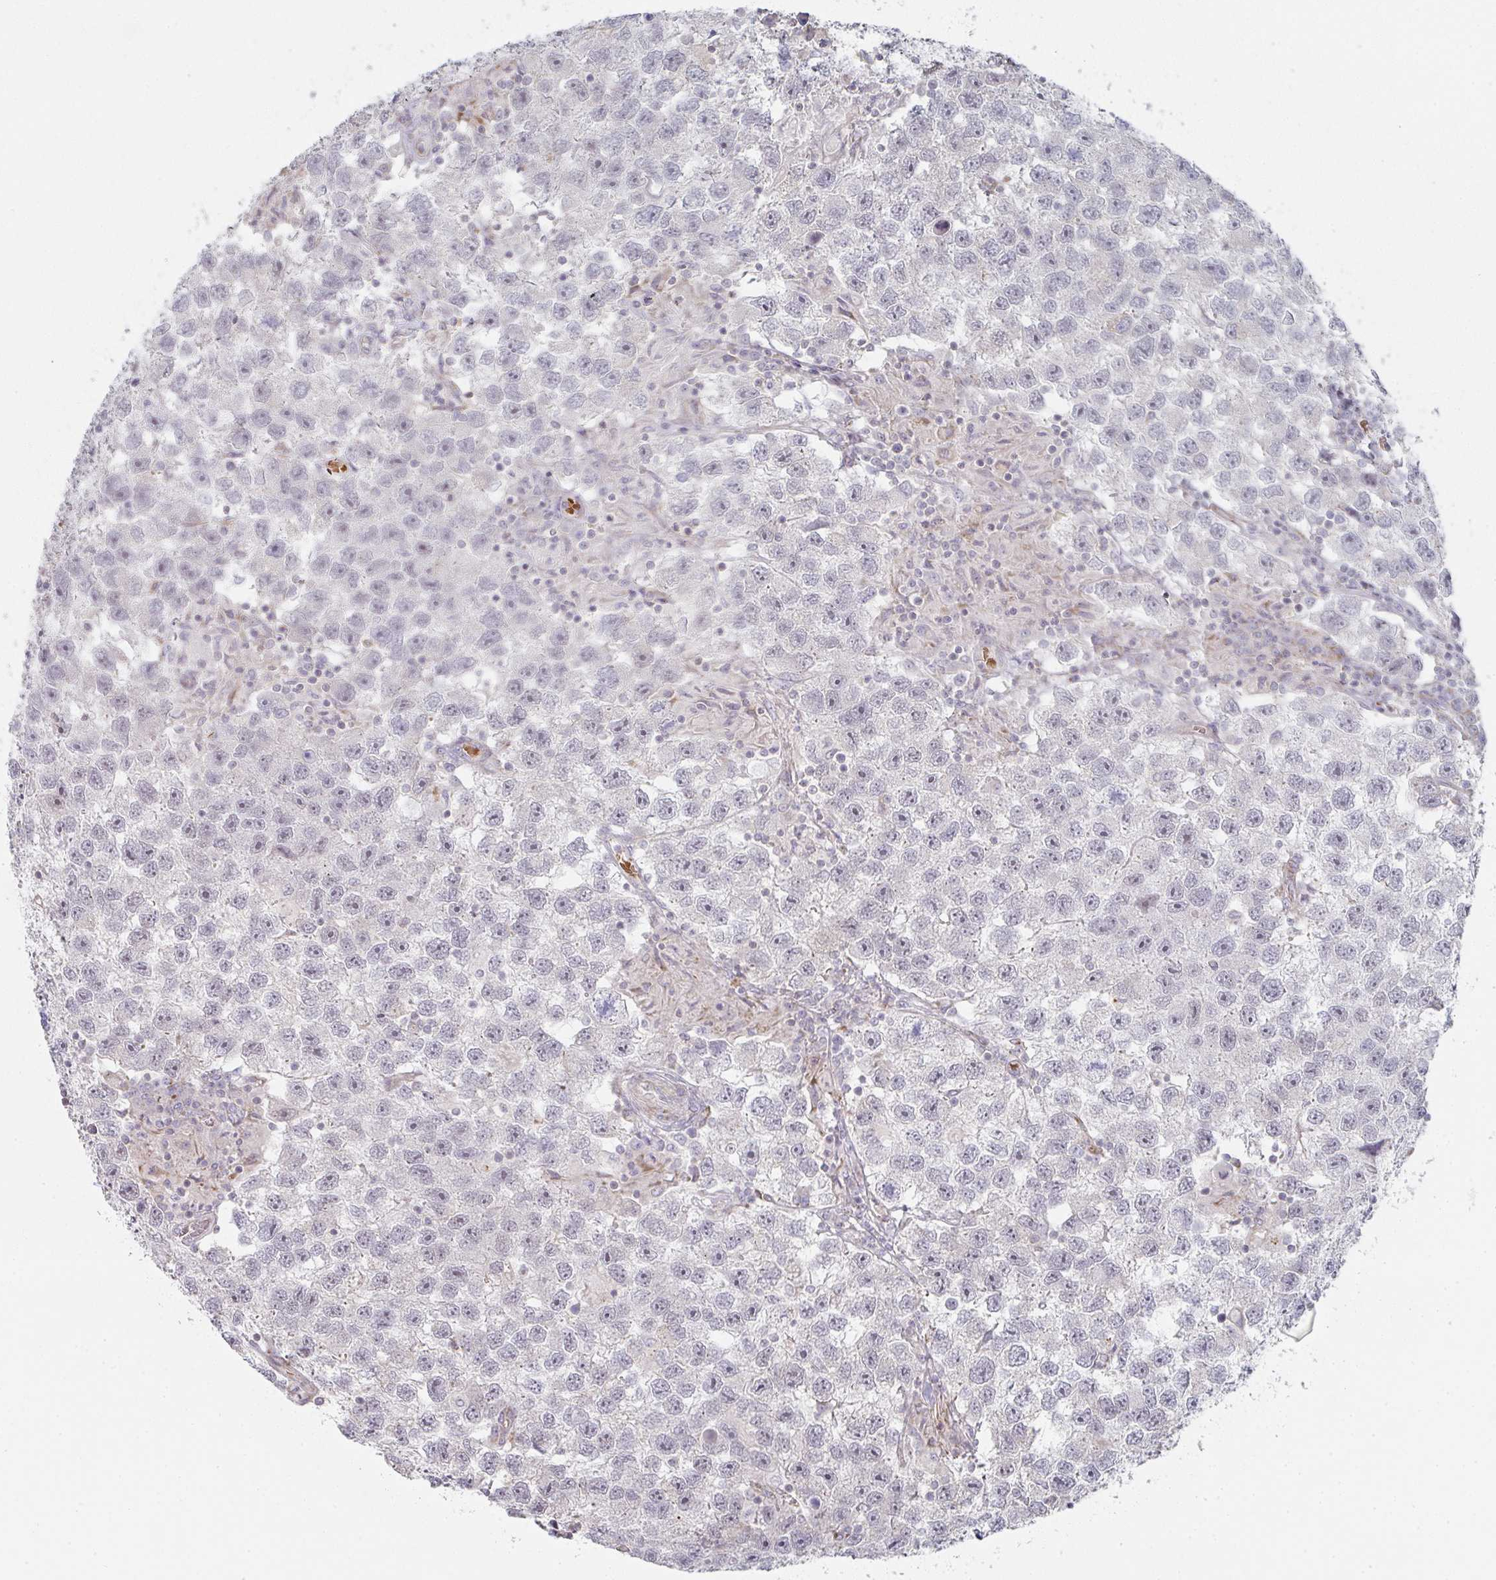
{"staining": {"intensity": "negative", "quantity": "none", "location": "none"}, "tissue": "testis cancer", "cell_type": "Tumor cells", "image_type": "cancer", "snomed": [{"axis": "morphology", "description": "Seminoma, NOS"}, {"axis": "topography", "description": "Testis"}], "caption": "Immunohistochemical staining of human seminoma (testis) exhibits no significant expression in tumor cells.", "gene": "ZNF526", "patient": {"sex": "male", "age": 26}}